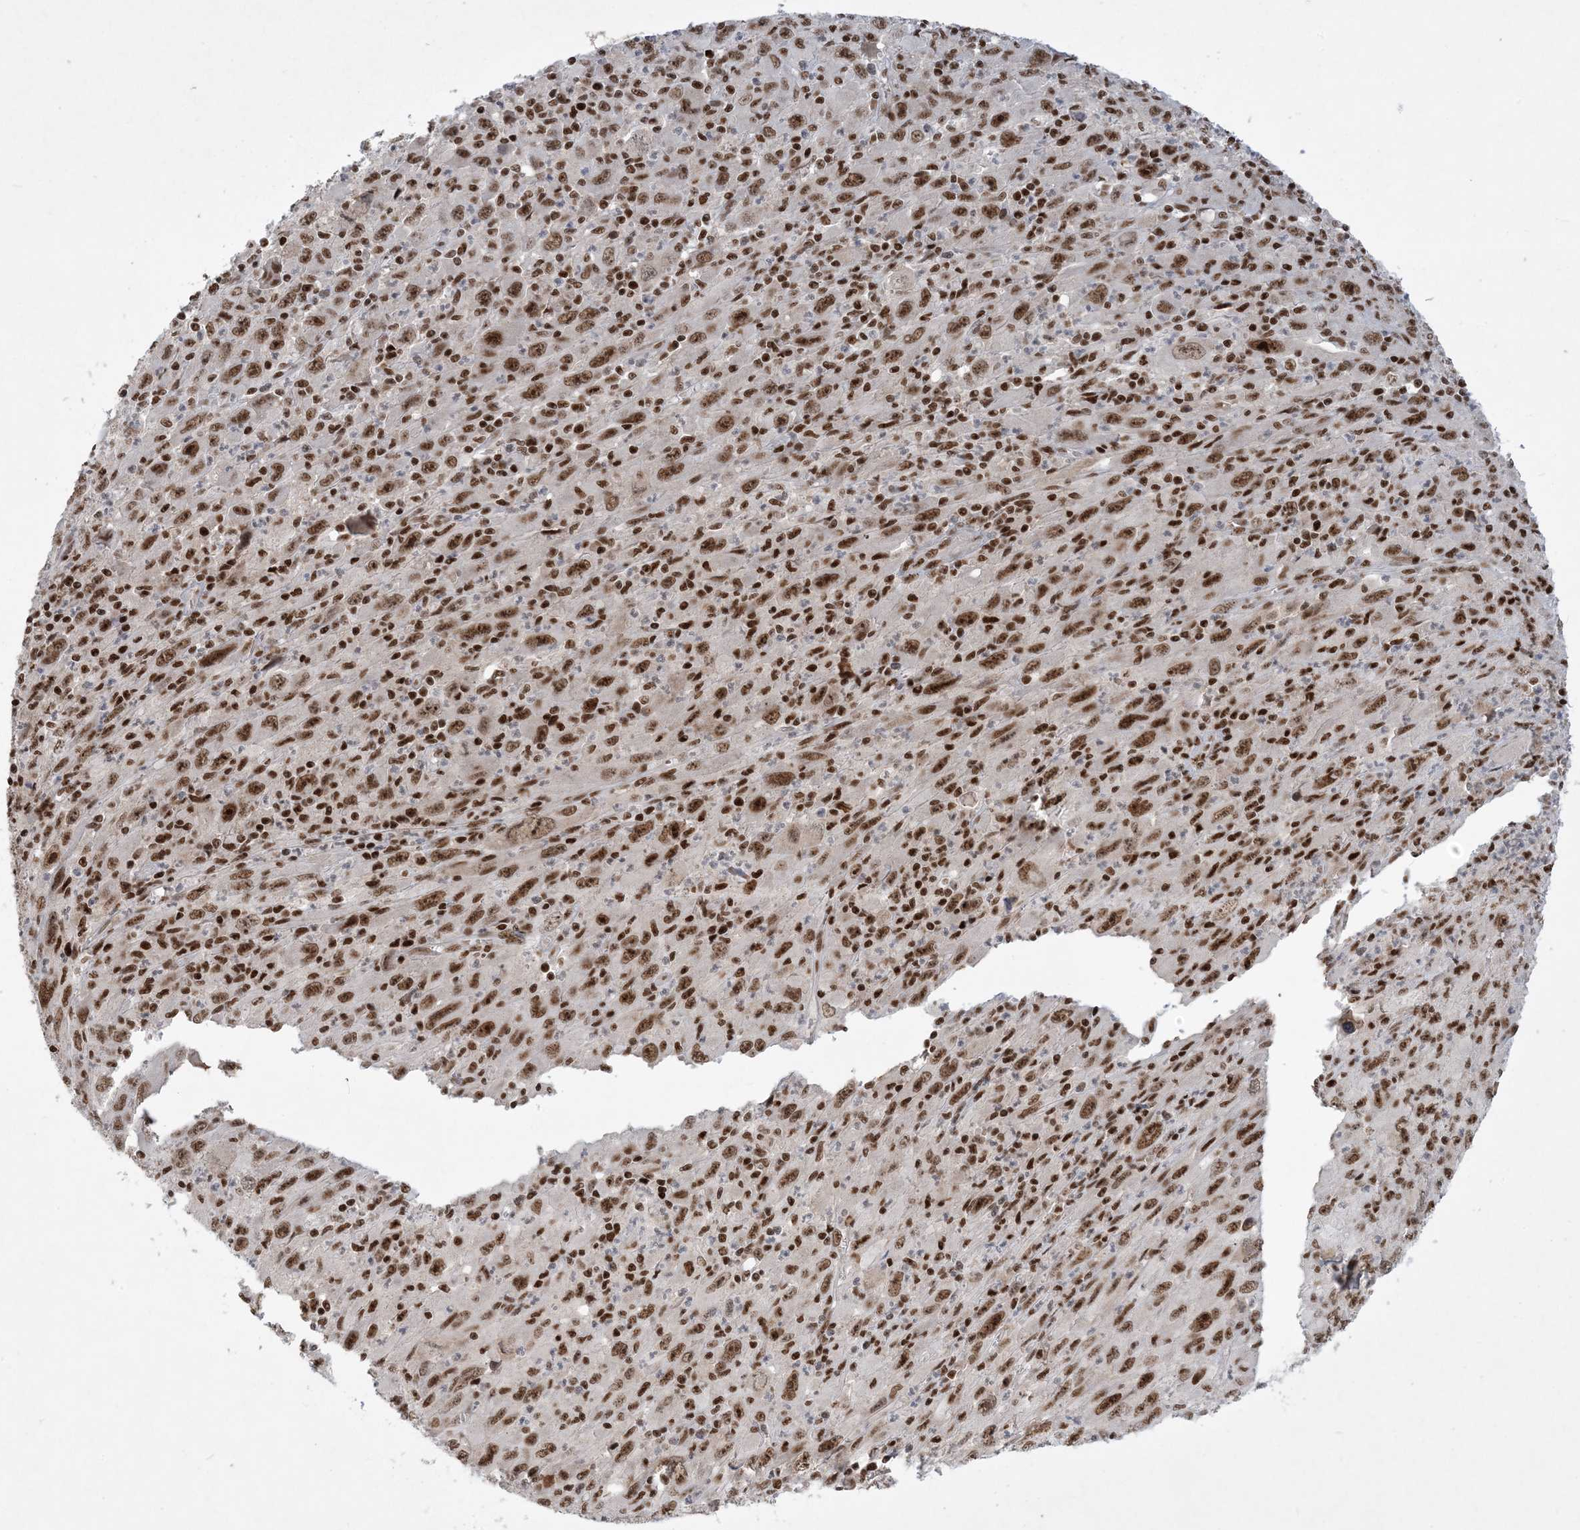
{"staining": {"intensity": "strong", "quantity": ">75%", "location": "nuclear"}, "tissue": "melanoma", "cell_type": "Tumor cells", "image_type": "cancer", "snomed": [{"axis": "morphology", "description": "Malignant melanoma, Metastatic site"}, {"axis": "topography", "description": "Skin"}], "caption": "Protein staining of melanoma tissue shows strong nuclear expression in about >75% of tumor cells.", "gene": "PPIL2", "patient": {"sex": "female", "age": 56}}